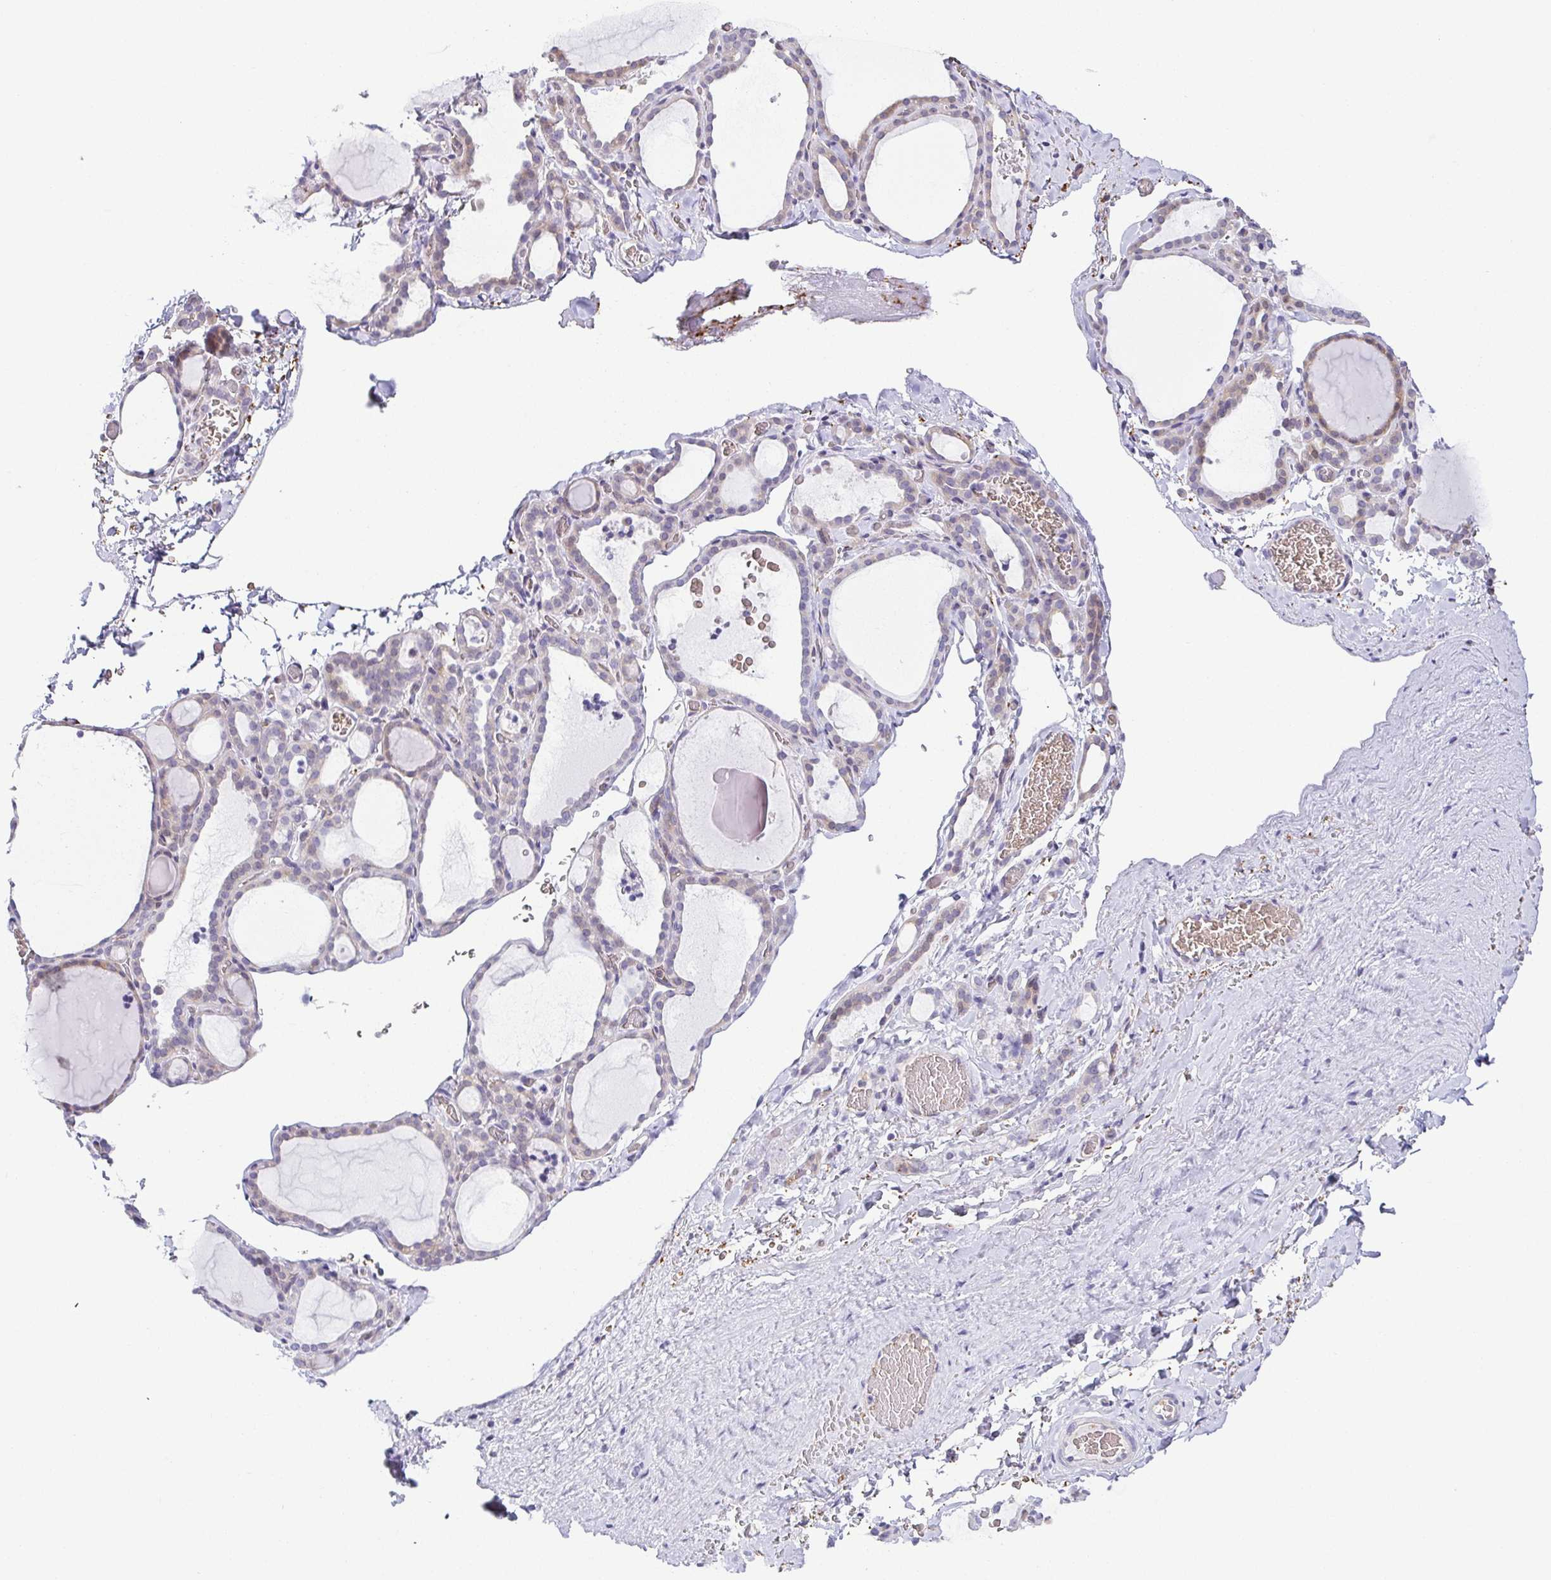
{"staining": {"intensity": "weak", "quantity": "<25%", "location": "cytoplasmic/membranous"}, "tissue": "thyroid gland", "cell_type": "Glandular cells", "image_type": "normal", "snomed": [{"axis": "morphology", "description": "Normal tissue, NOS"}, {"axis": "topography", "description": "Thyroid gland"}], "caption": "IHC image of benign thyroid gland: human thyroid gland stained with DAB exhibits no significant protein expression in glandular cells.", "gene": "FAM162B", "patient": {"sex": "female", "age": 22}}